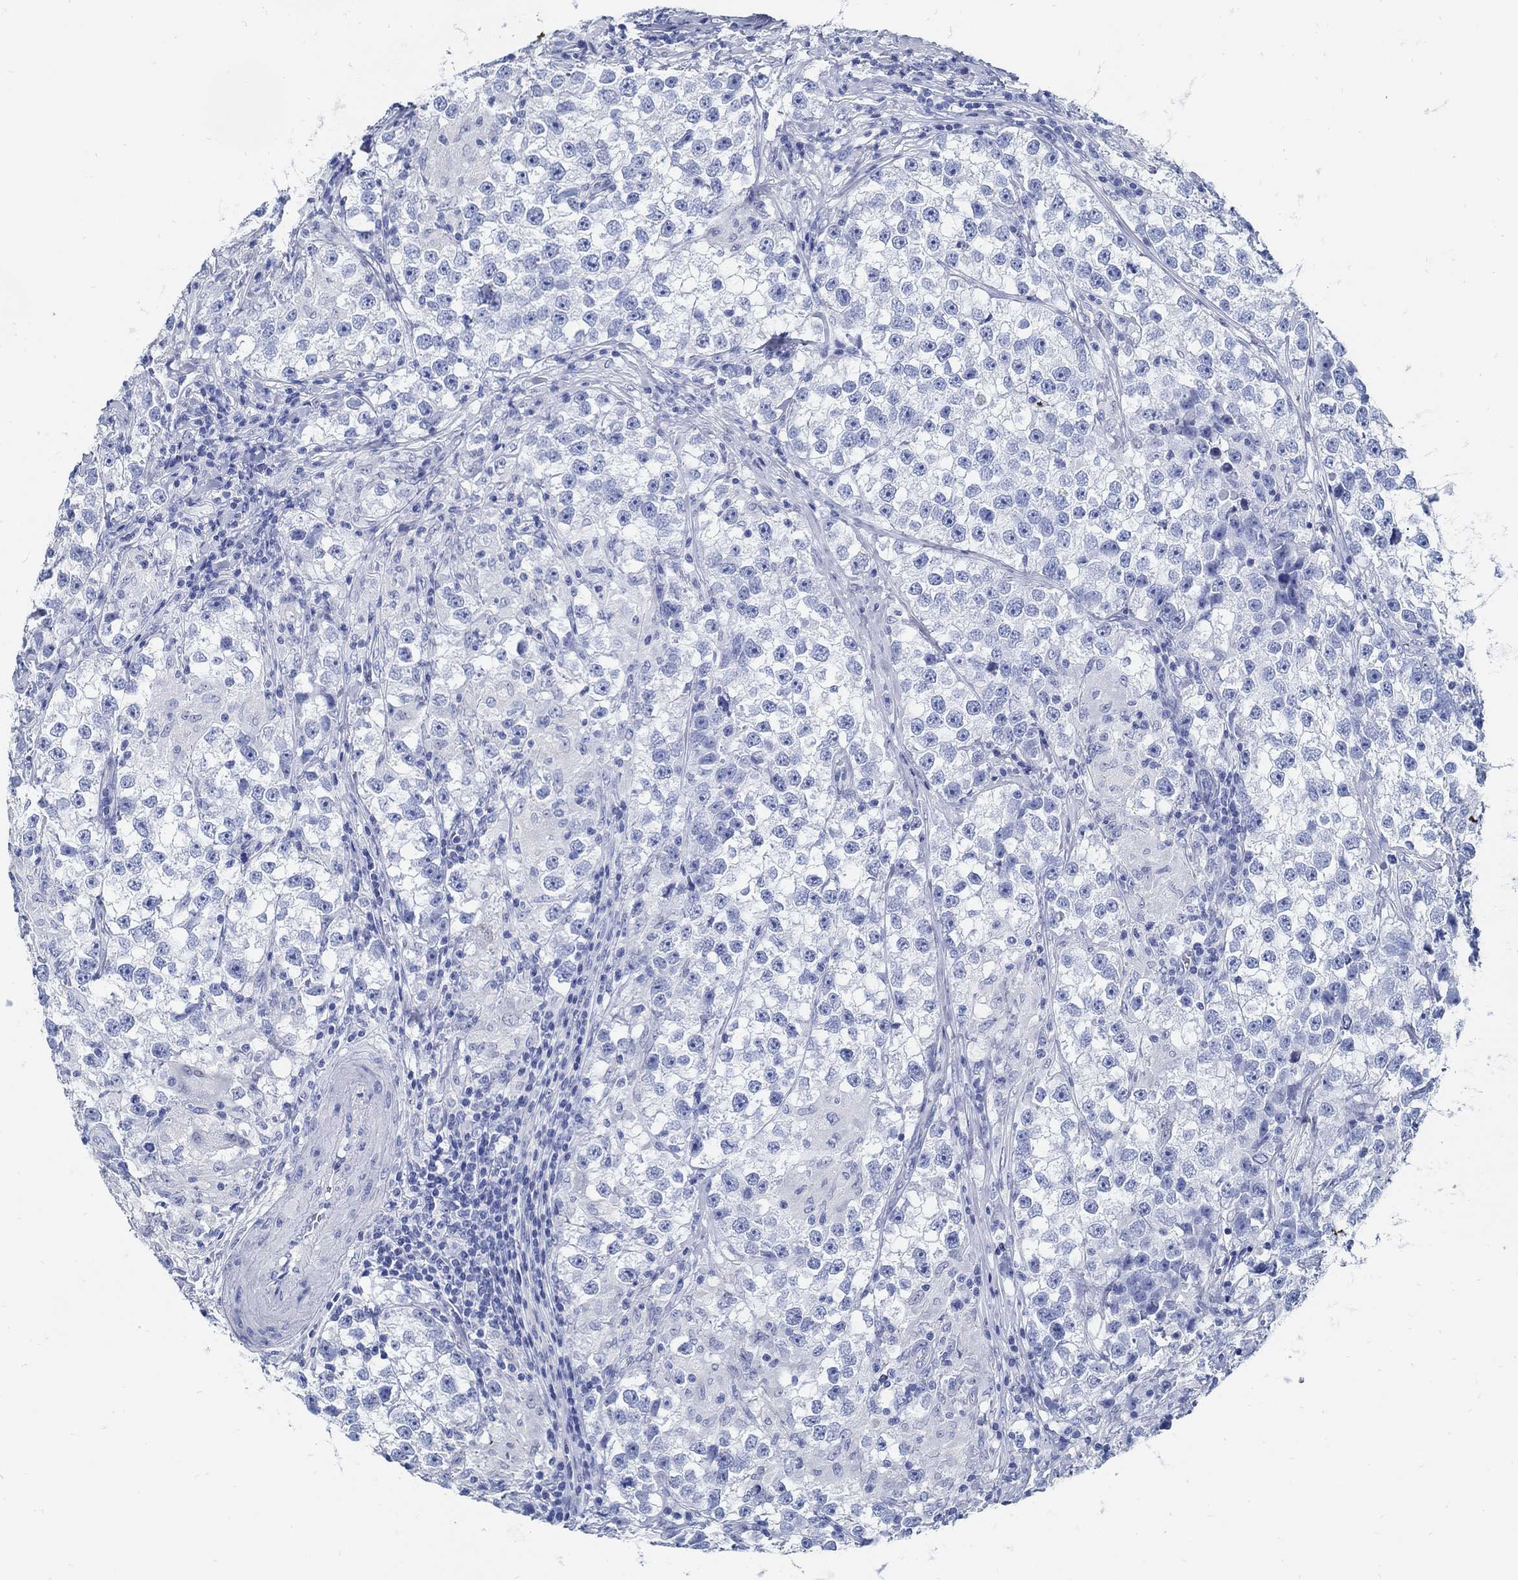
{"staining": {"intensity": "negative", "quantity": "none", "location": "none"}, "tissue": "testis cancer", "cell_type": "Tumor cells", "image_type": "cancer", "snomed": [{"axis": "morphology", "description": "Seminoma, NOS"}, {"axis": "topography", "description": "Testis"}], "caption": "The immunohistochemistry (IHC) histopathology image has no significant expression in tumor cells of seminoma (testis) tissue.", "gene": "SLC45A1", "patient": {"sex": "male", "age": 46}}